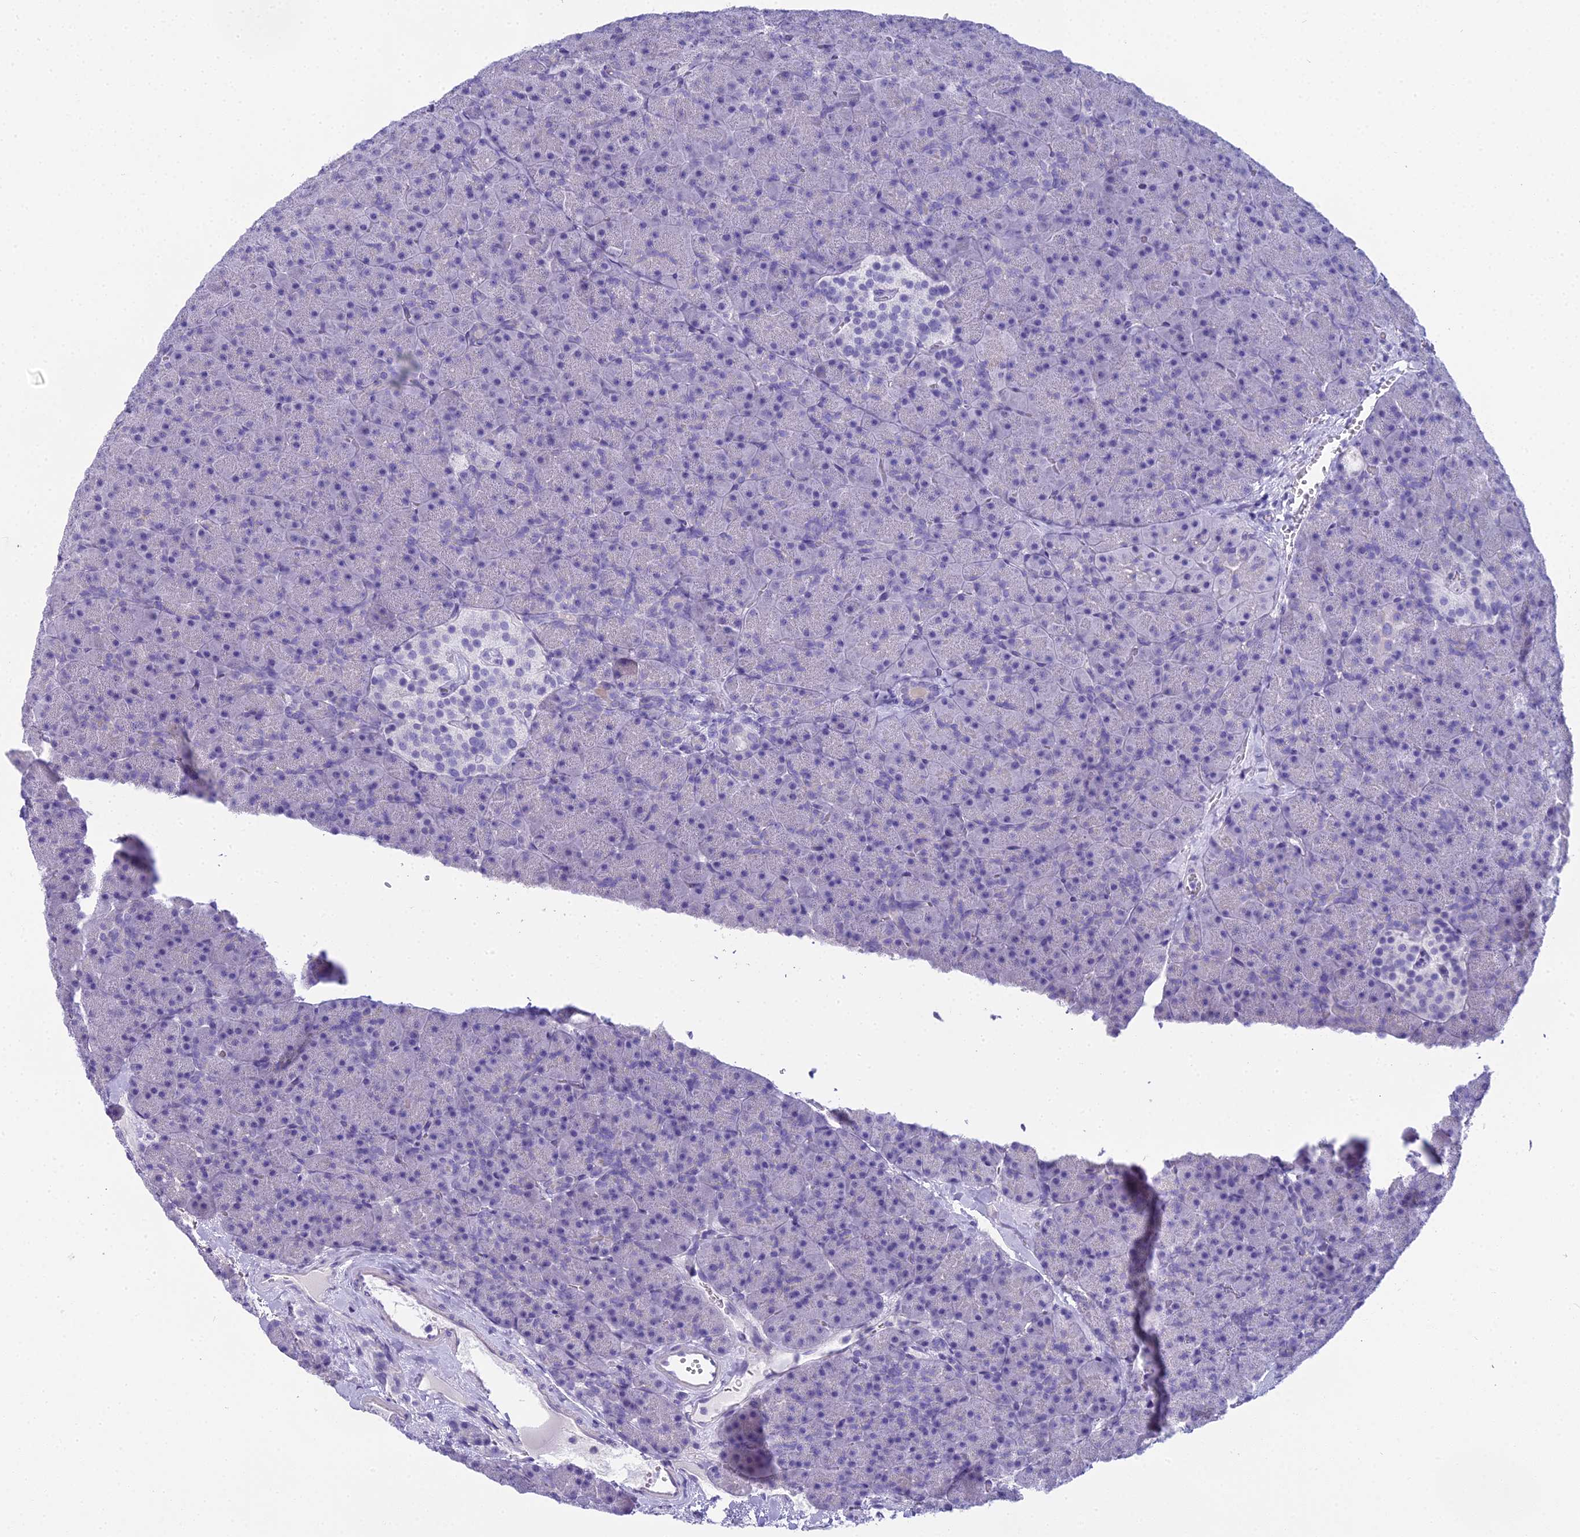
{"staining": {"intensity": "negative", "quantity": "none", "location": "none"}, "tissue": "pancreas", "cell_type": "Exocrine glandular cells", "image_type": "normal", "snomed": [{"axis": "morphology", "description": "Normal tissue, NOS"}, {"axis": "topography", "description": "Pancreas"}], "caption": "The image exhibits no significant staining in exocrine glandular cells of pancreas.", "gene": "UNC80", "patient": {"sex": "male", "age": 36}}